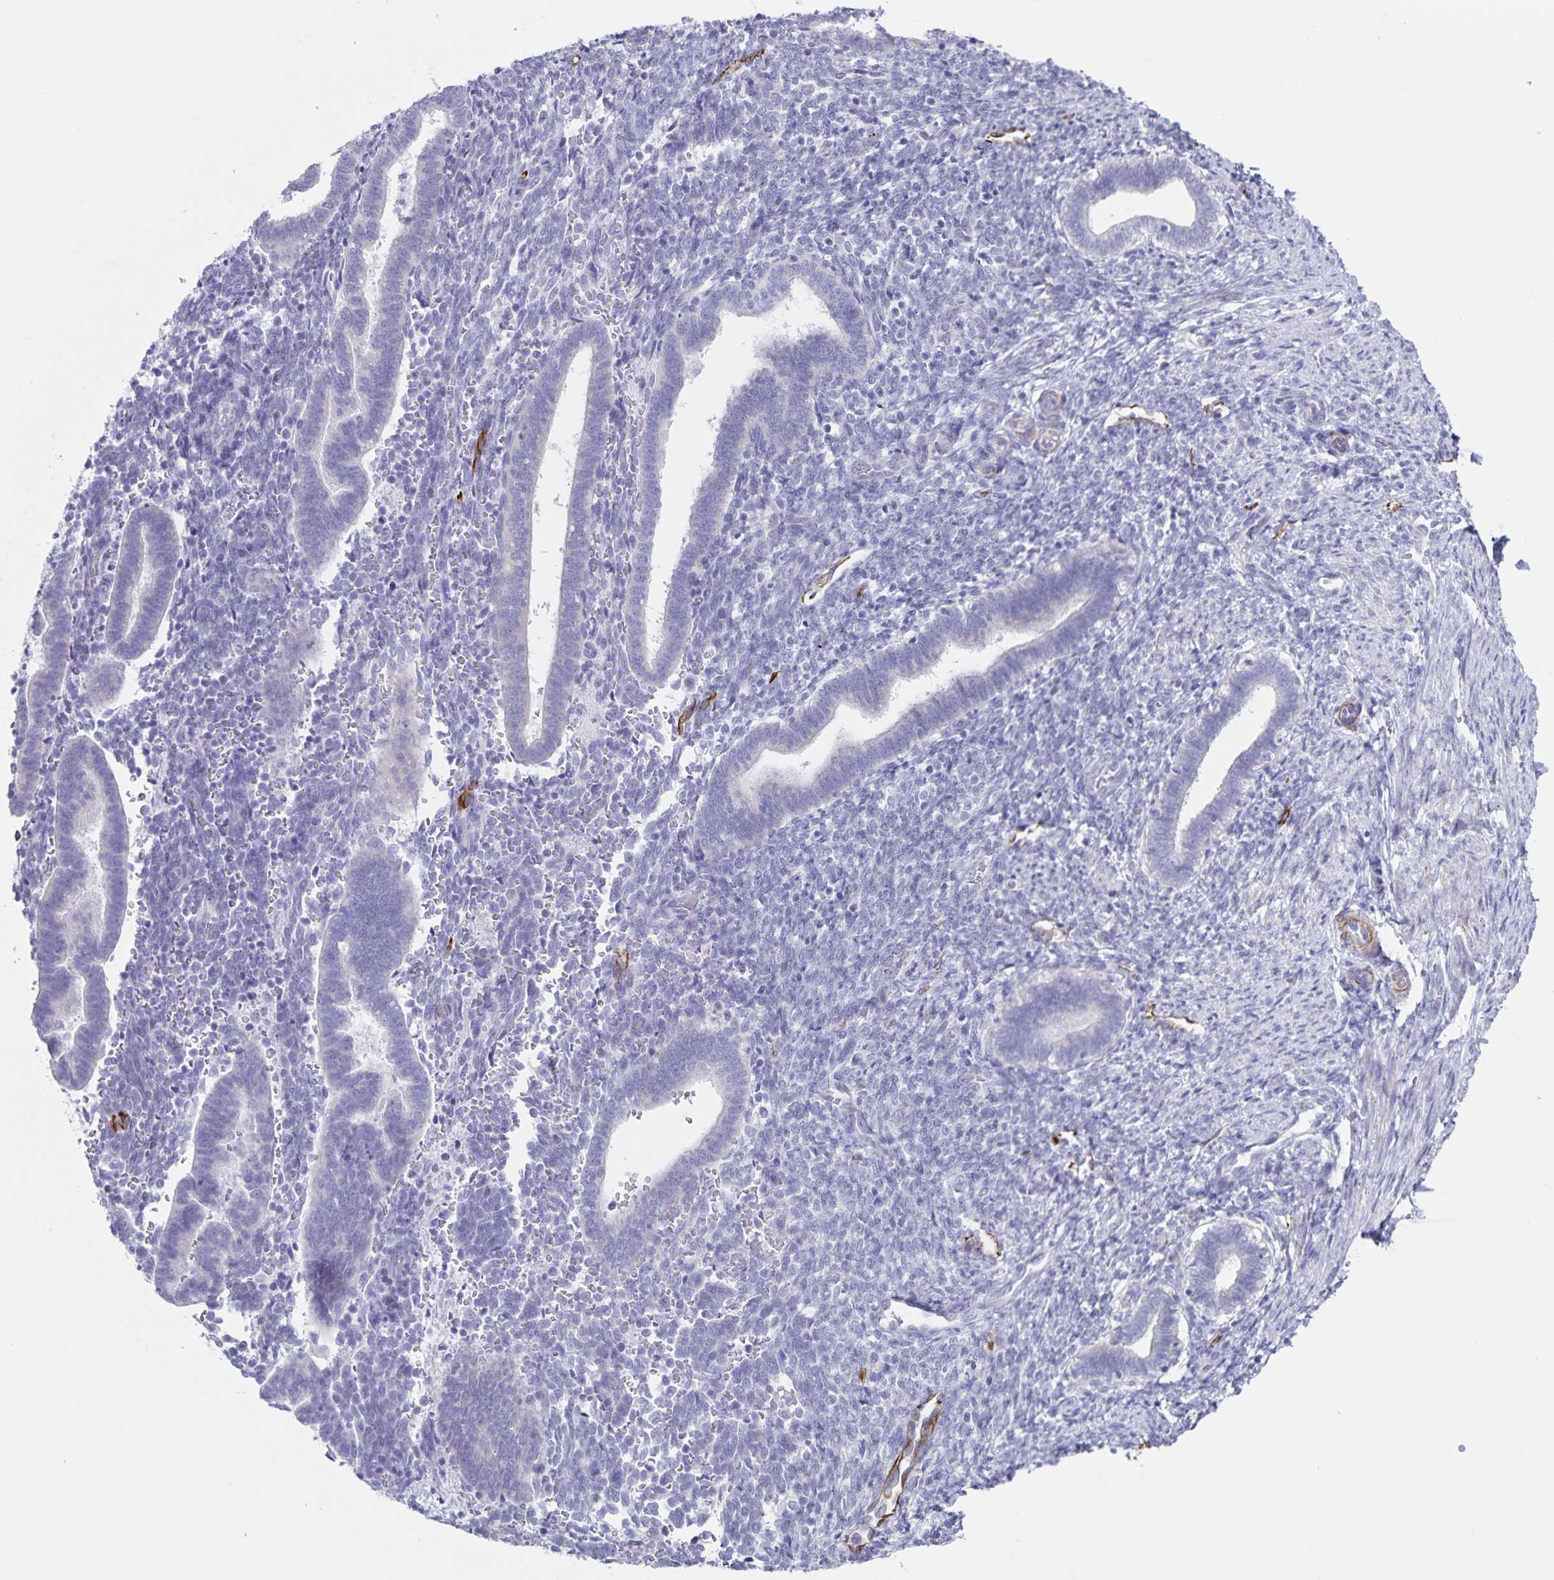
{"staining": {"intensity": "negative", "quantity": "none", "location": "none"}, "tissue": "endometrium", "cell_type": "Cells in endometrial stroma", "image_type": "normal", "snomed": [{"axis": "morphology", "description": "Normal tissue, NOS"}, {"axis": "topography", "description": "Endometrium"}], "caption": "High power microscopy photomicrograph of an immunohistochemistry micrograph of unremarkable endometrium, revealing no significant expression in cells in endometrial stroma.", "gene": "SYNM", "patient": {"sex": "female", "age": 34}}